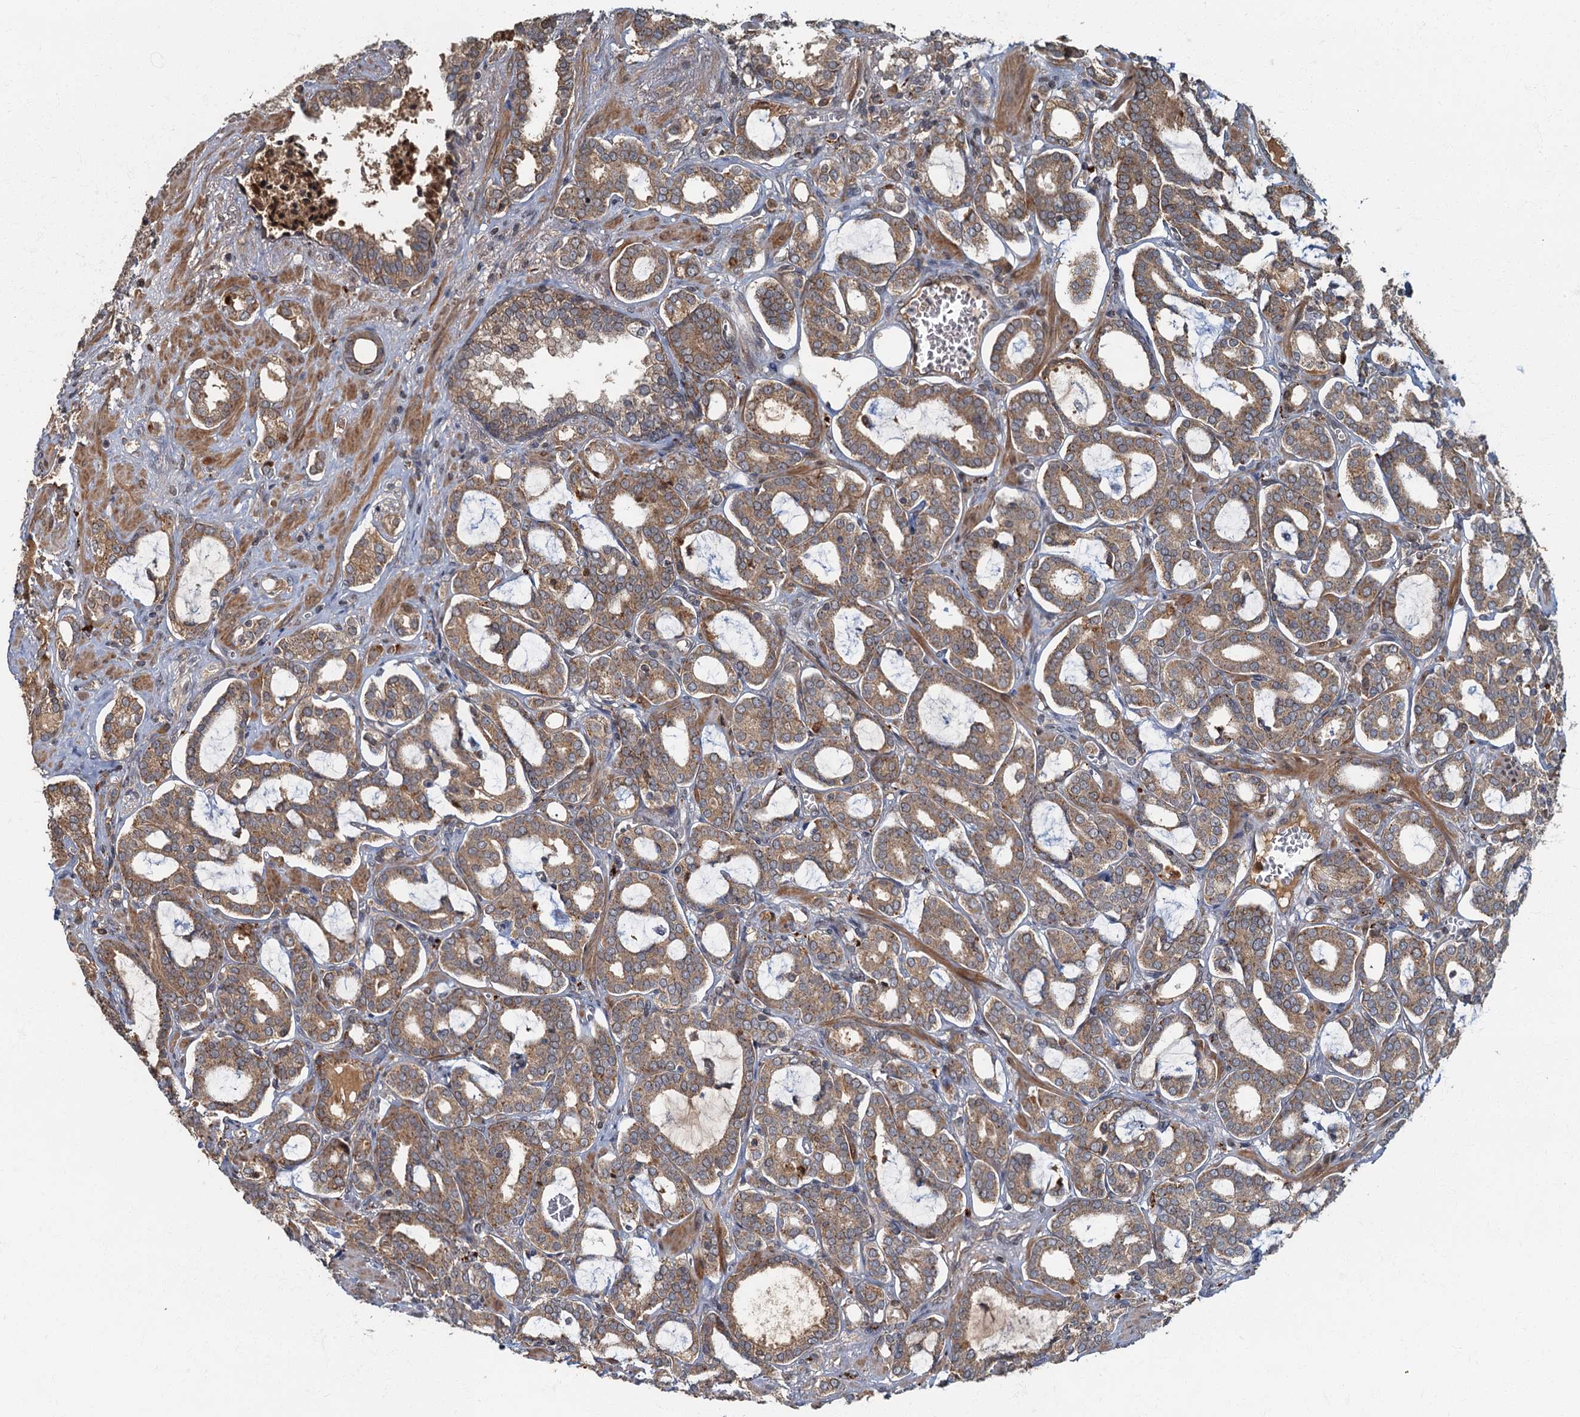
{"staining": {"intensity": "moderate", "quantity": ">75%", "location": "cytoplasmic/membranous"}, "tissue": "prostate cancer", "cell_type": "Tumor cells", "image_type": "cancer", "snomed": [{"axis": "morphology", "description": "Adenocarcinoma, High grade"}, {"axis": "topography", "description": "Prostate and seminal vesicle, NOS"}], "caption": "Immunohistochemical staining of human high-grade adenocarcinoma (prostate) displays medium levels of moderate cytoplasmic/membranous protein staining in approximately >75% of tumor cells.", "gene": "WDCP", "patient": {"sex": "male", "age": 67}}